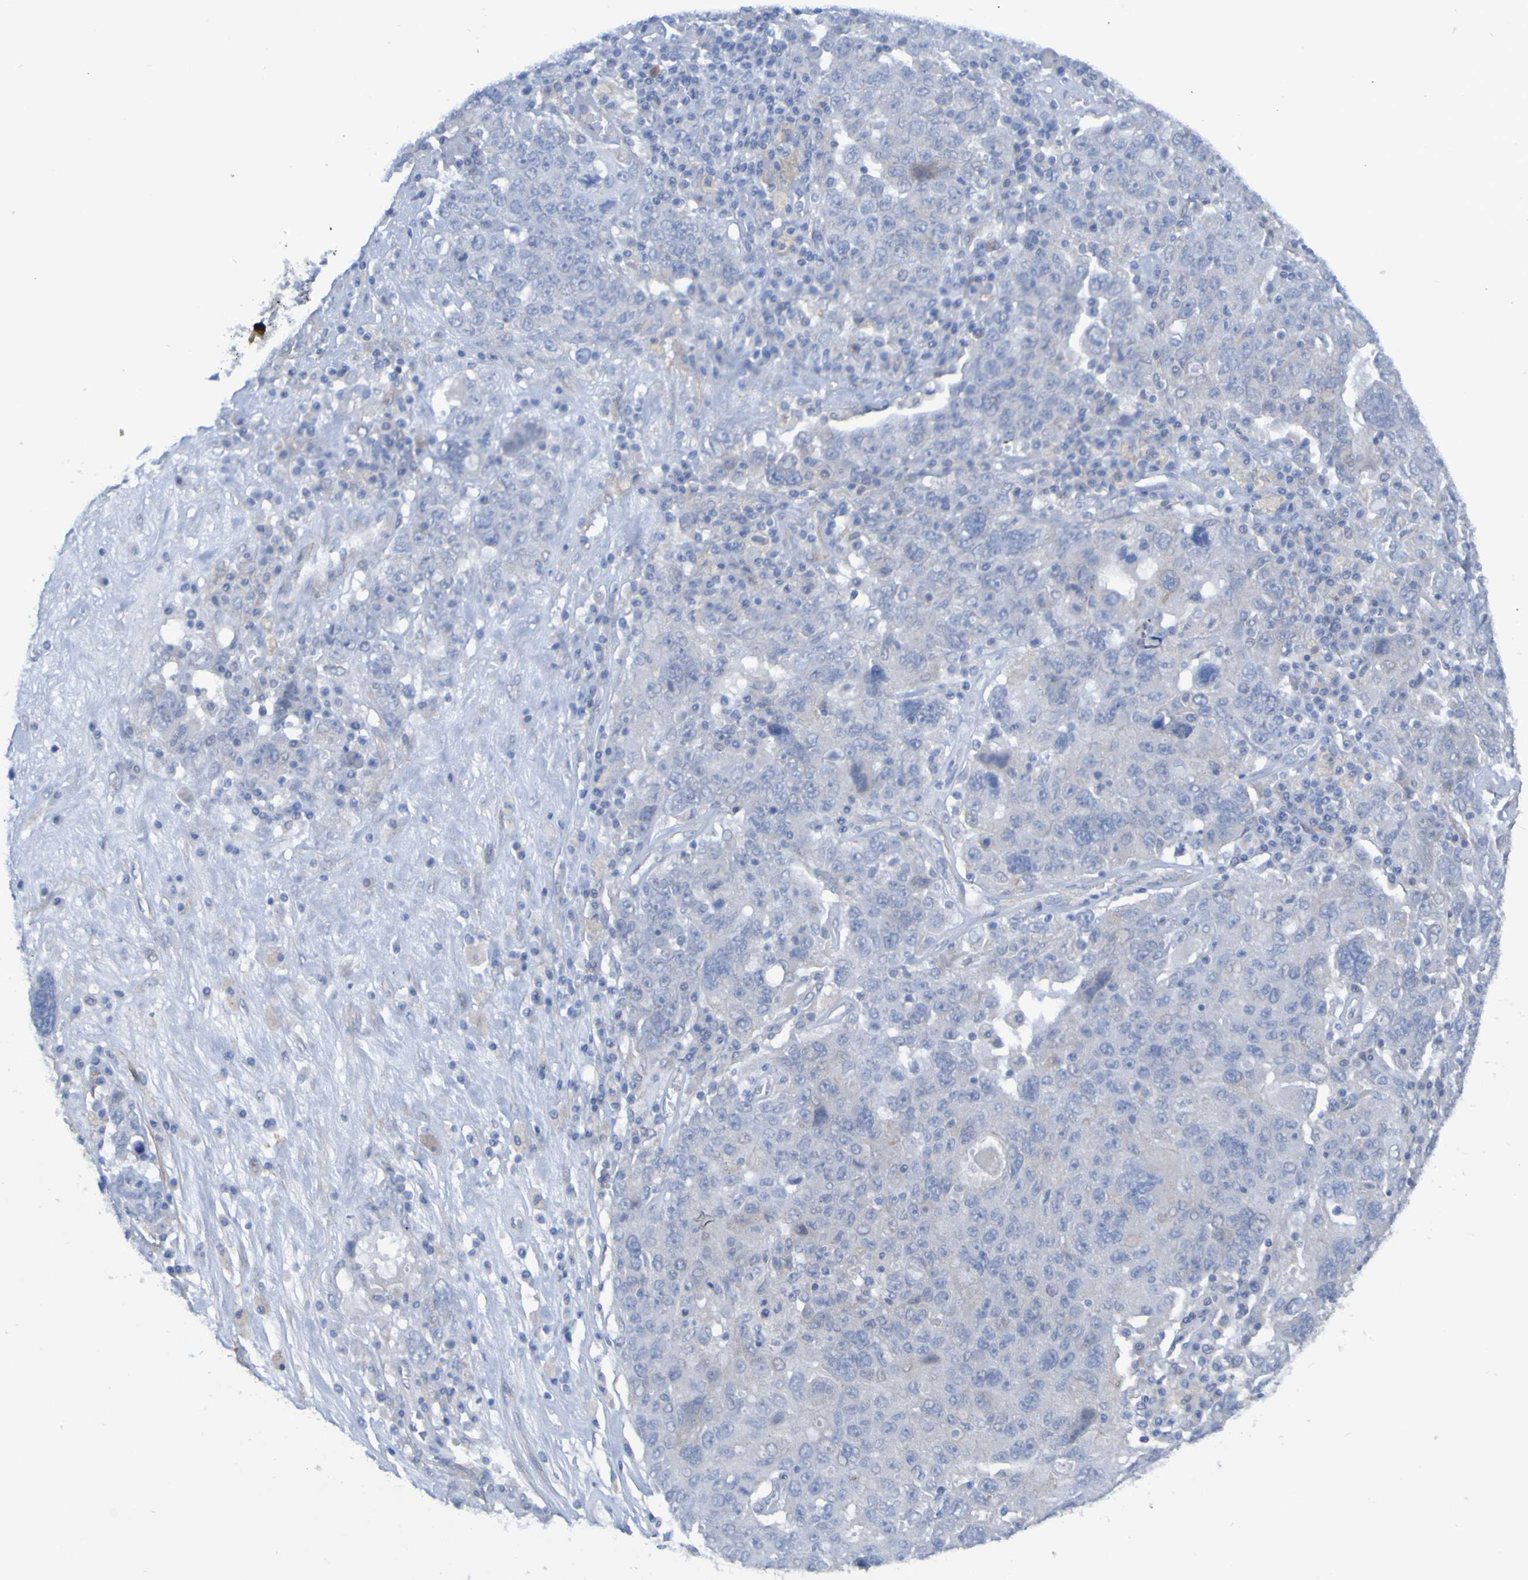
{"staining": {"intensity": "negative", "quantity": "none", "location": "none"}, "tissue": "ovarian cancer", "cell_type": "Tumor cells", "image_type": "cancer", "snomed": [{"axis": "morphology", "description": "Carcinoma, endometroid"}, {"axis": "topography", "description": "Ovary"}], "caption": "High power microscopy histopathology image of an immunohistochemistry (IHC) photomicrograph of ovarian endometroid carcinoma, revealing no significant expression in tumor cells.", "gene": "LPP", "patient": {"sex": "female", "age": 62}}